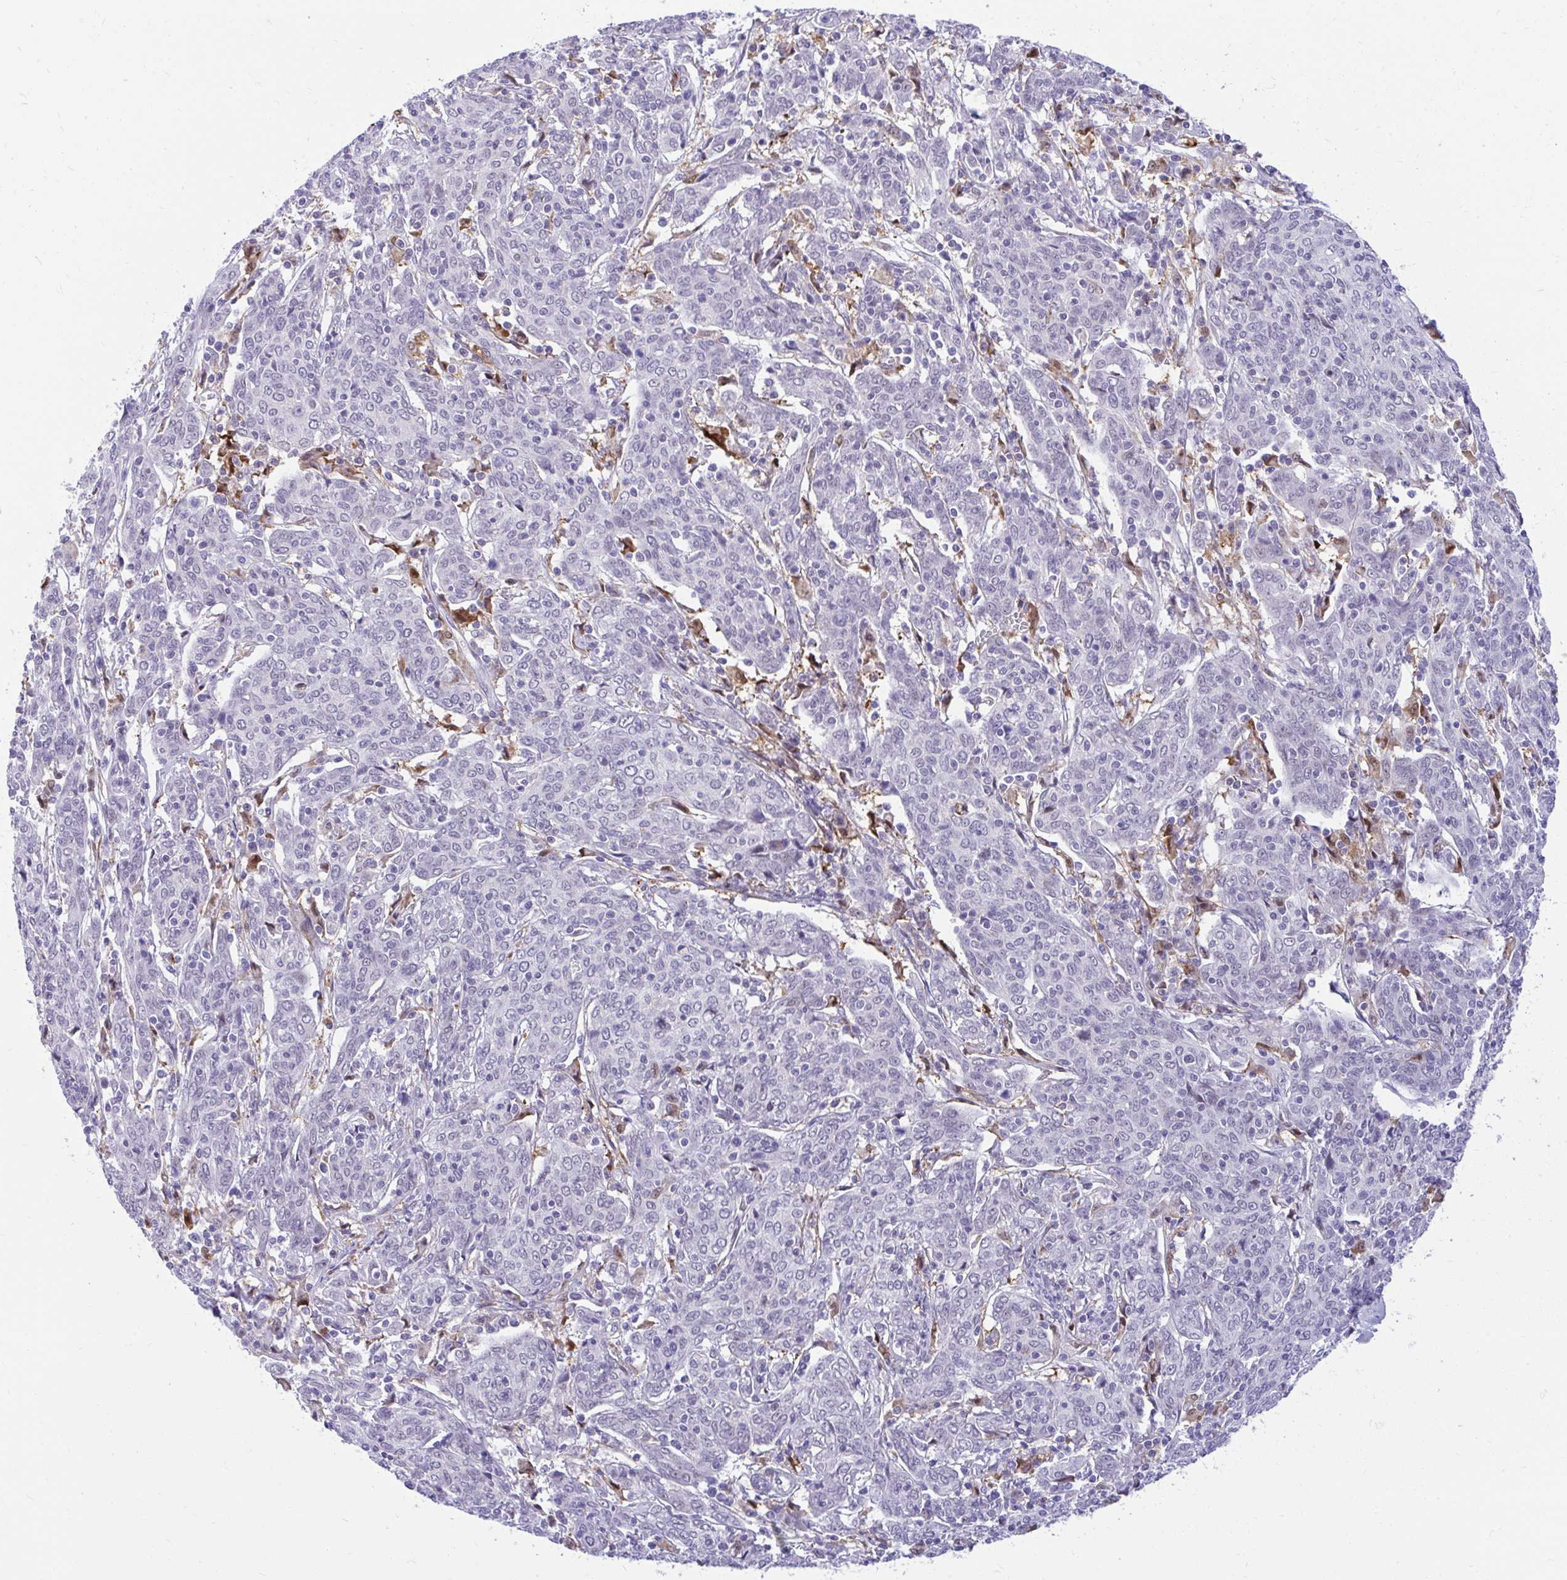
{"staining": {"intensity": "negative", "quantity": "none", "location": "none"}, "tissue": "cervical cancer", "cell_type": "Tumor cells", "image_type": "cancer", "snomed": [{"axis": "morphology", "description": "Squamous cell carcinoma, NOS"}, {"axis": "topography", "description": "Cervix"}], "caption": "Tumor cells show no significant positivity in cervical cancer. The staining is performed using DAB (3,3'-diaminobenzidine) brown chromogen with nuclei counter-stained in using hematoxylin.", "gene": "GLB1L2", "patient": {"sex": "female", "age": 67}}